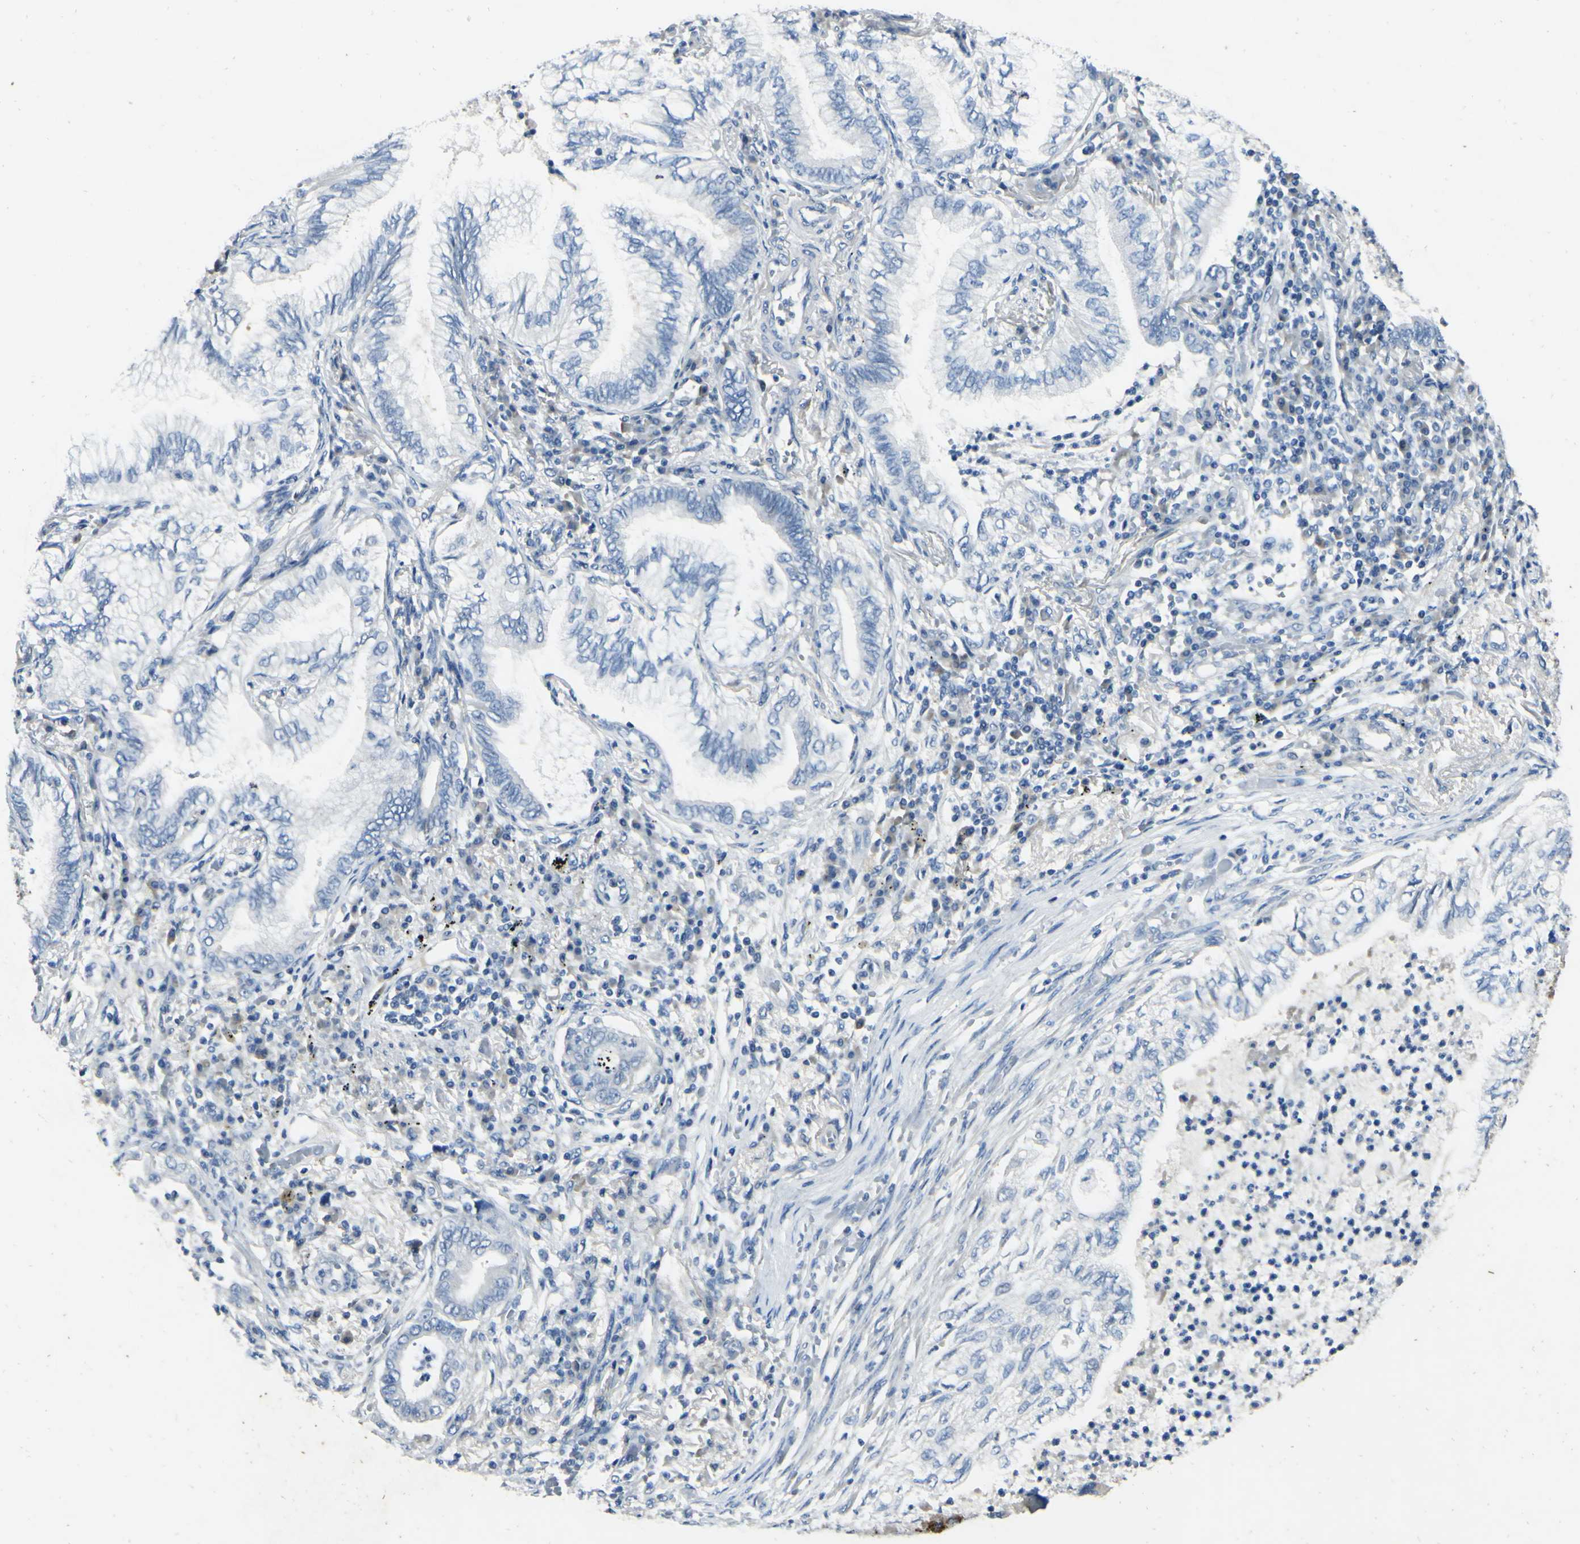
{"staining": {"intensity": "negative", "quantity": "none", "location": "none"}, "tissue": "lung cancer", "cell_type": "Tumor cells", "image_type": "cancer", "snomed": [{"axis": "morphology", "description": "Normal tissue, NOS"}, {"axis": "morphology", "description": "Adenocarcinoma, NOS"}, {"axis": "topography", "description": "Bronchus"}, {"axis": "topography", "description": "Lung"}], "caption": "High magnification brightfield microscopy of adenocarcinoma (lung) stained with DAB (3,3'-diaminobenzidine) (brown) and counterstained with hematoxylin (blue): tumor cells show no significant positivity.", "gene": "SNAP91", "patient": {"sex": "female", "age": 70}}